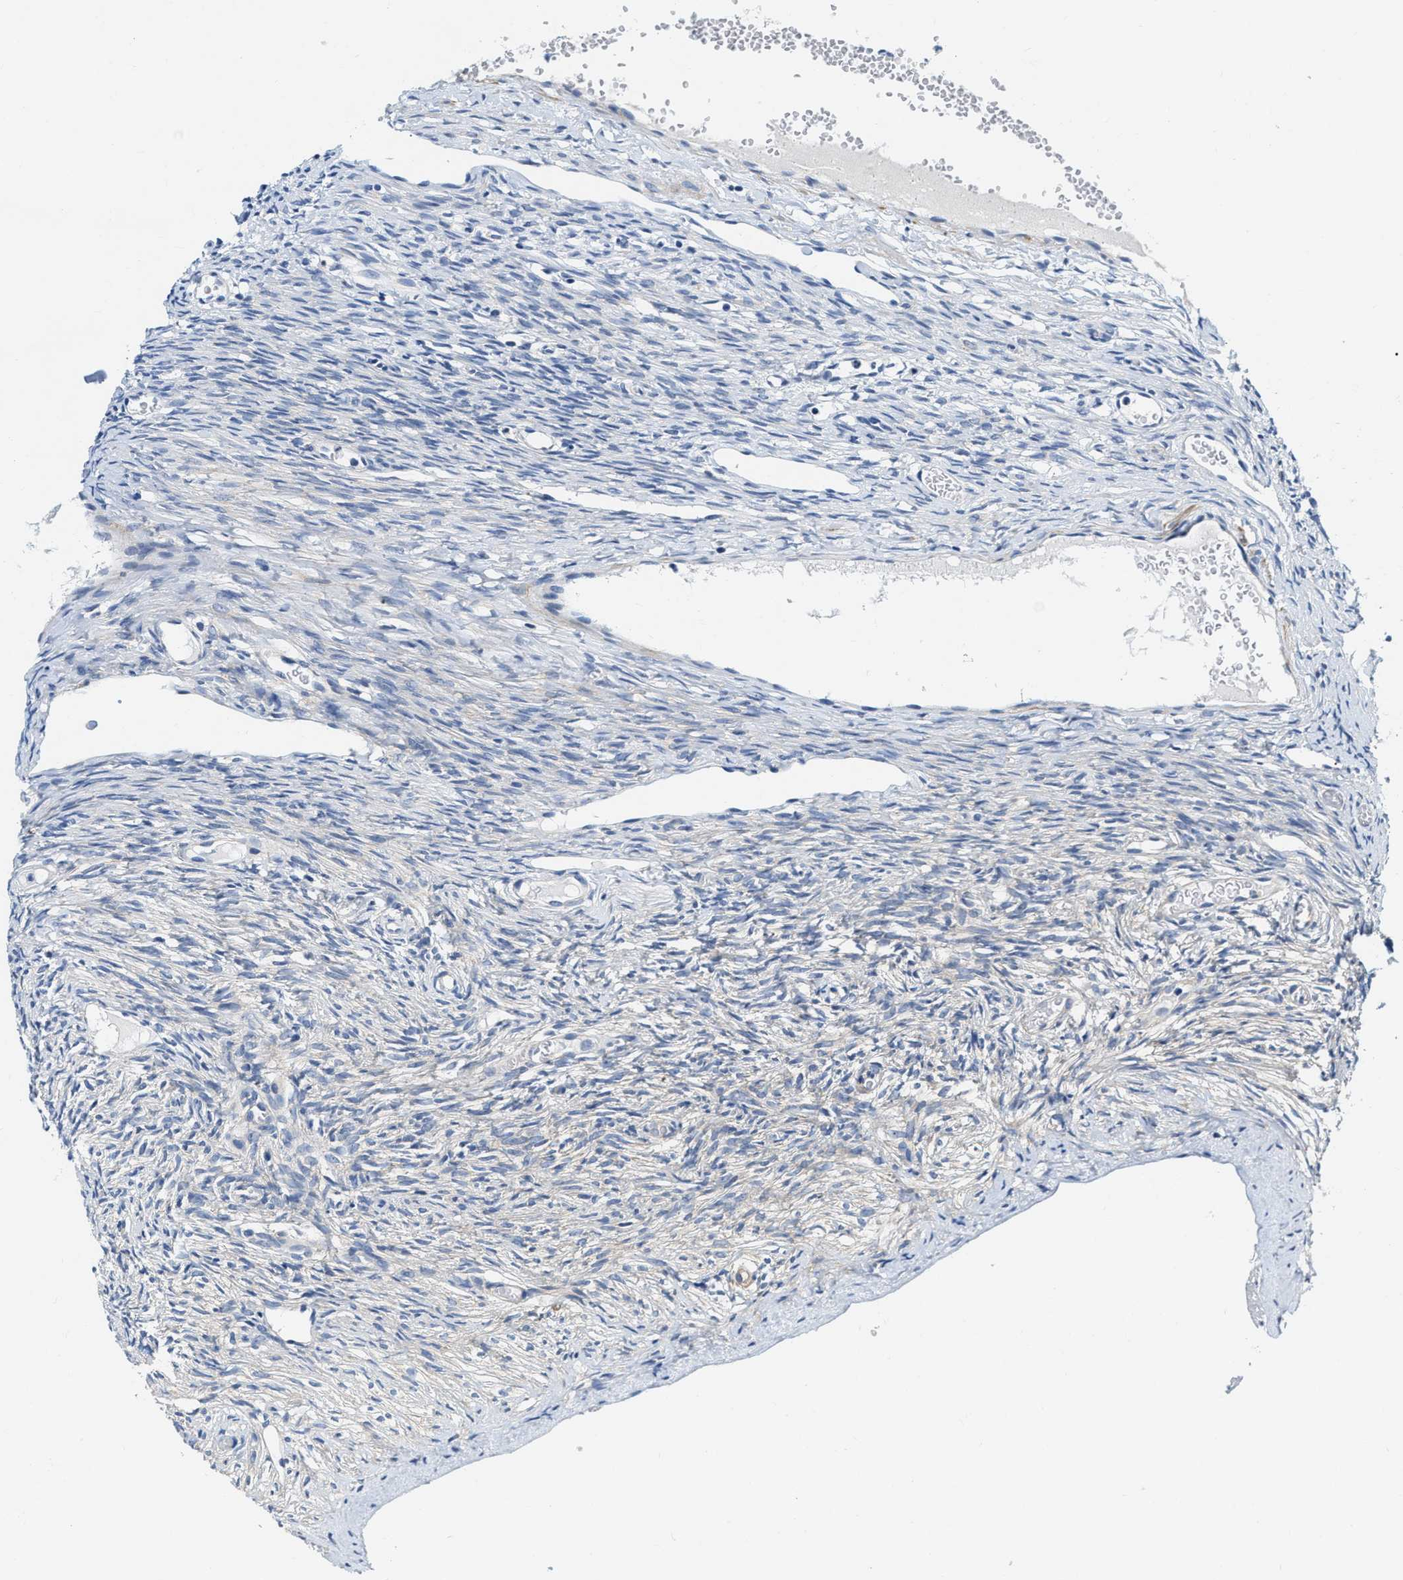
{"staining": {"intensity": "negative", "quantity": "none", "location": "none"}, "tissue": "ovary", "cell_type": "Follicle cells", "image_type": "normal", "snomed": [{"axis": "morphology", "description": "Normal tissue, NOS"}, {"axis": "topography", "description": "Ovary"}], "caption": "Micrograph shows no protein positivity in follicle cells of normal ovary. Nuclei are stained in blue.", "gene": "EIF2AK2", "patient": {"sex": "female", "age": 33}}